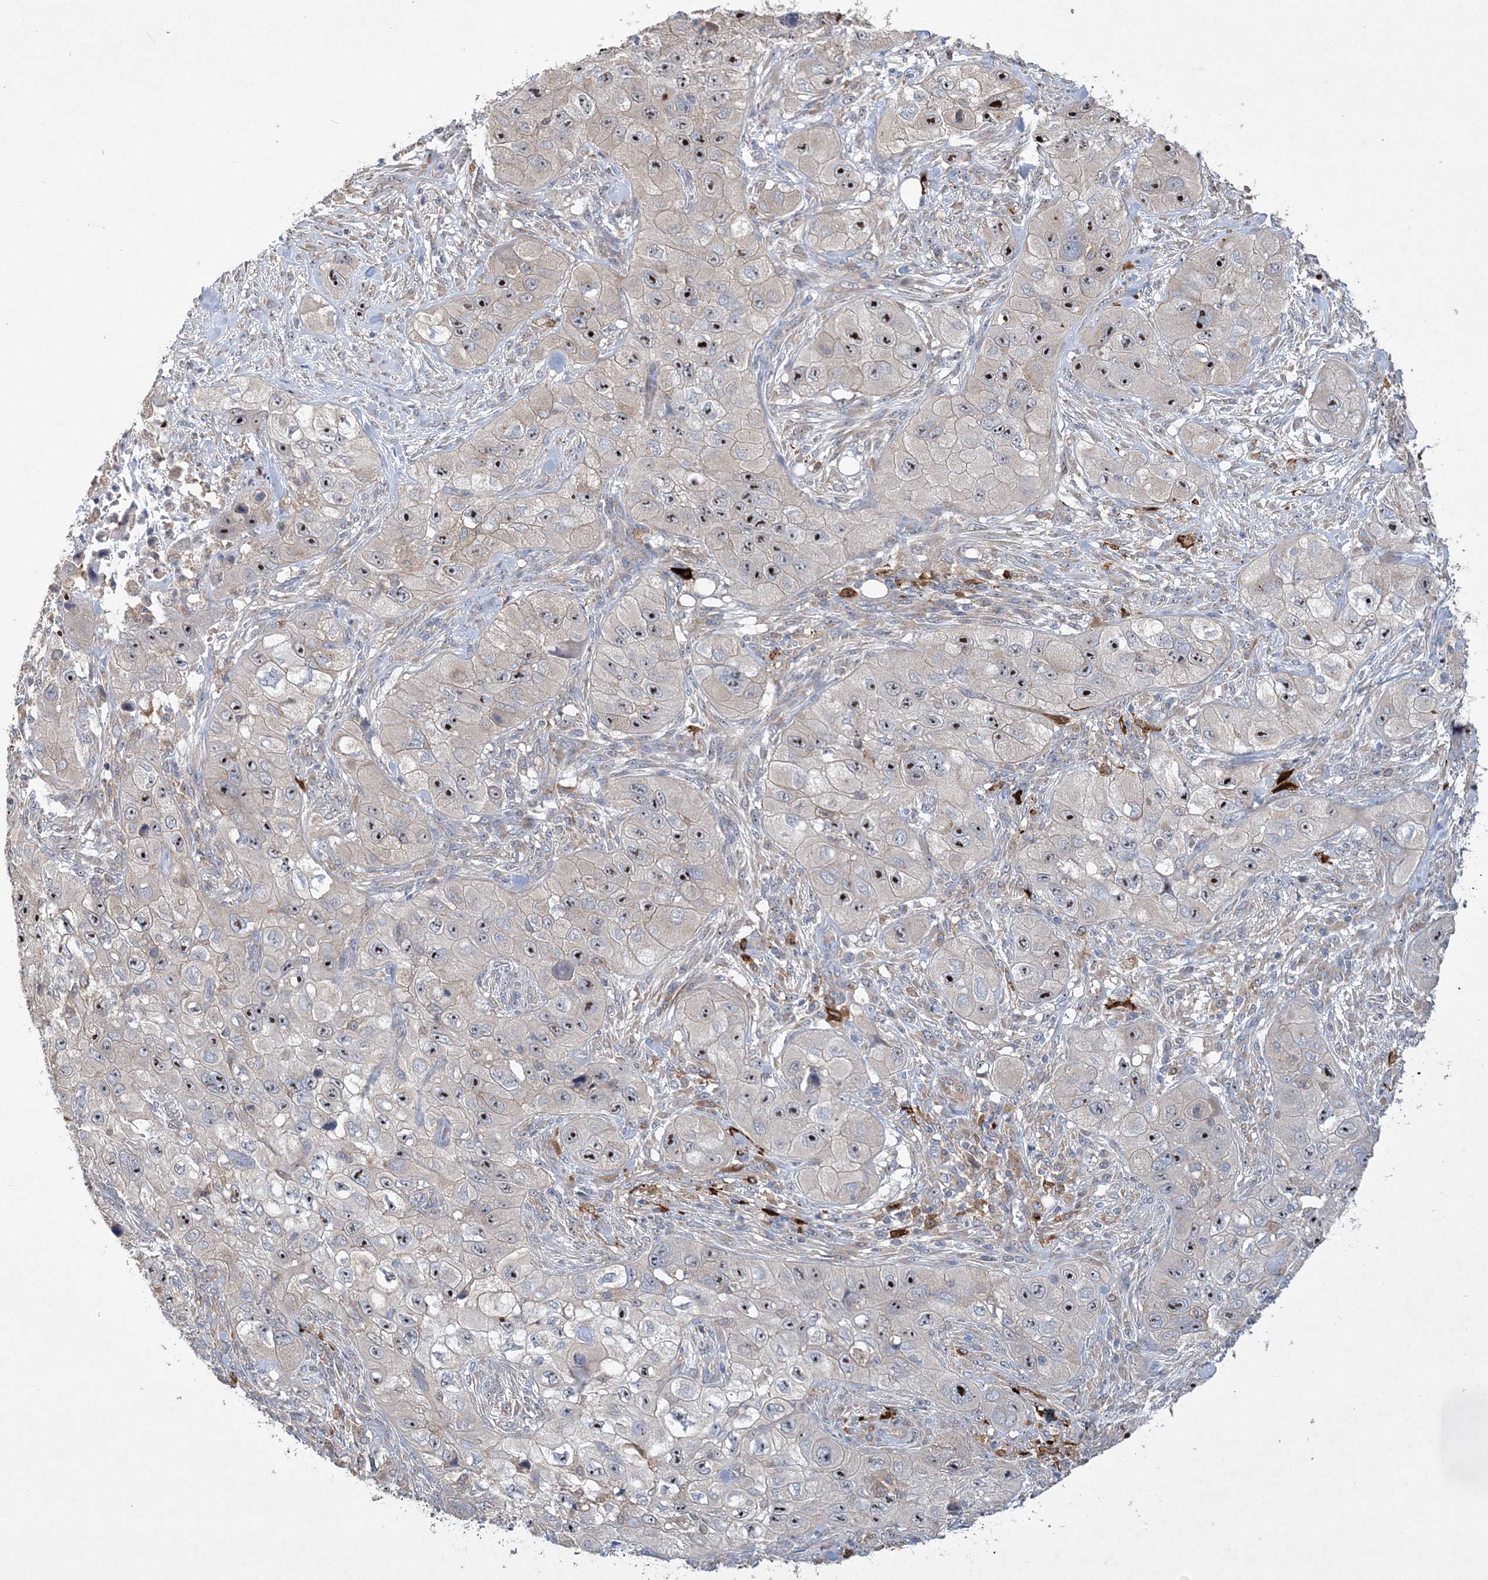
{"staining": {"intensity": "strong", "quantity": ">75%", "location": "nuclear"}, "tissue": "skin cancer", "cell_type": "Tumor cells", "image_type": "cancer", "snomed": [{"axis": "morphology", "description": "Squamous cell carcinoma, NOS"}, {"axis": "topography", "description": "Skin"}, {"axis": "topography", "description": "Subcutis"}], "caption": "Squamous cell carcinoma (skin) stained with a brown dye exhibits strong nuclear positive staining in approximately >75% of tumor cells.", "gene": "FEZ2", "patient": {"sex": "male", "age": 73}}